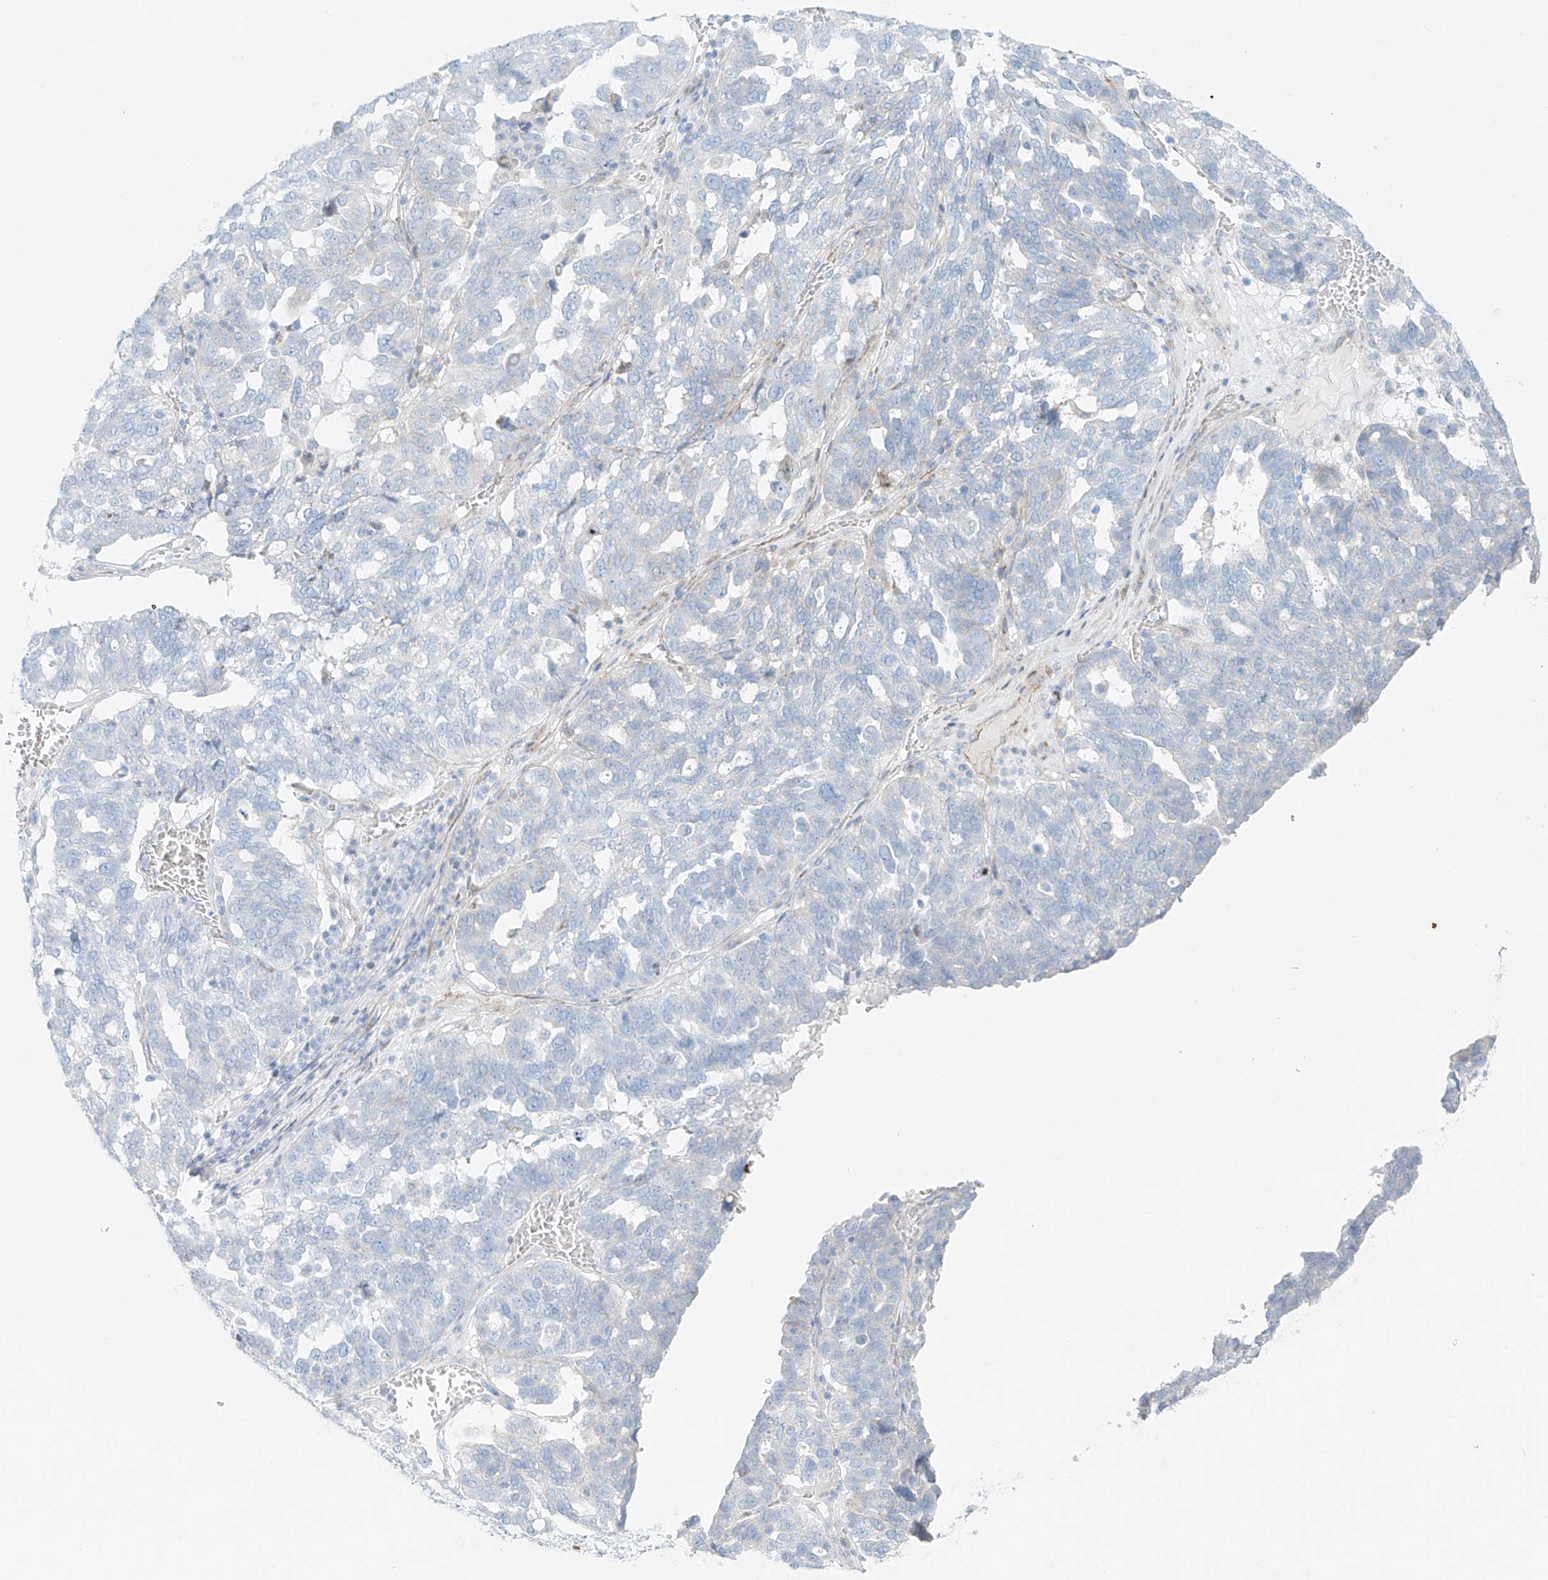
{"staining": {"intensity": "negative", "quantity": "none", "location": "none"}, "tissue": "ovarian cancer", "cell_type": "Tumor cells", "image_type": "cancer", "snomed": [{"axis": "morphology", "description": "Cystadenocarcinoma, serous, NOS"}, {"axis": "topography", "description": "Ovary"}], "caption": "DAB (3,3'-diaminobenzidine) immunohistochemical staining of ovarian cancer (serous cystadenocarcinoma) reveals no significant positivity in tumor cells. The staining was performed using DAB to visualize the protein expression in brown, while the nuclei were stained in blue with hematoxylin (Magnification: 20x).", "gene": "EIPR1", "patient": {"sex": "female", "age": 59}}